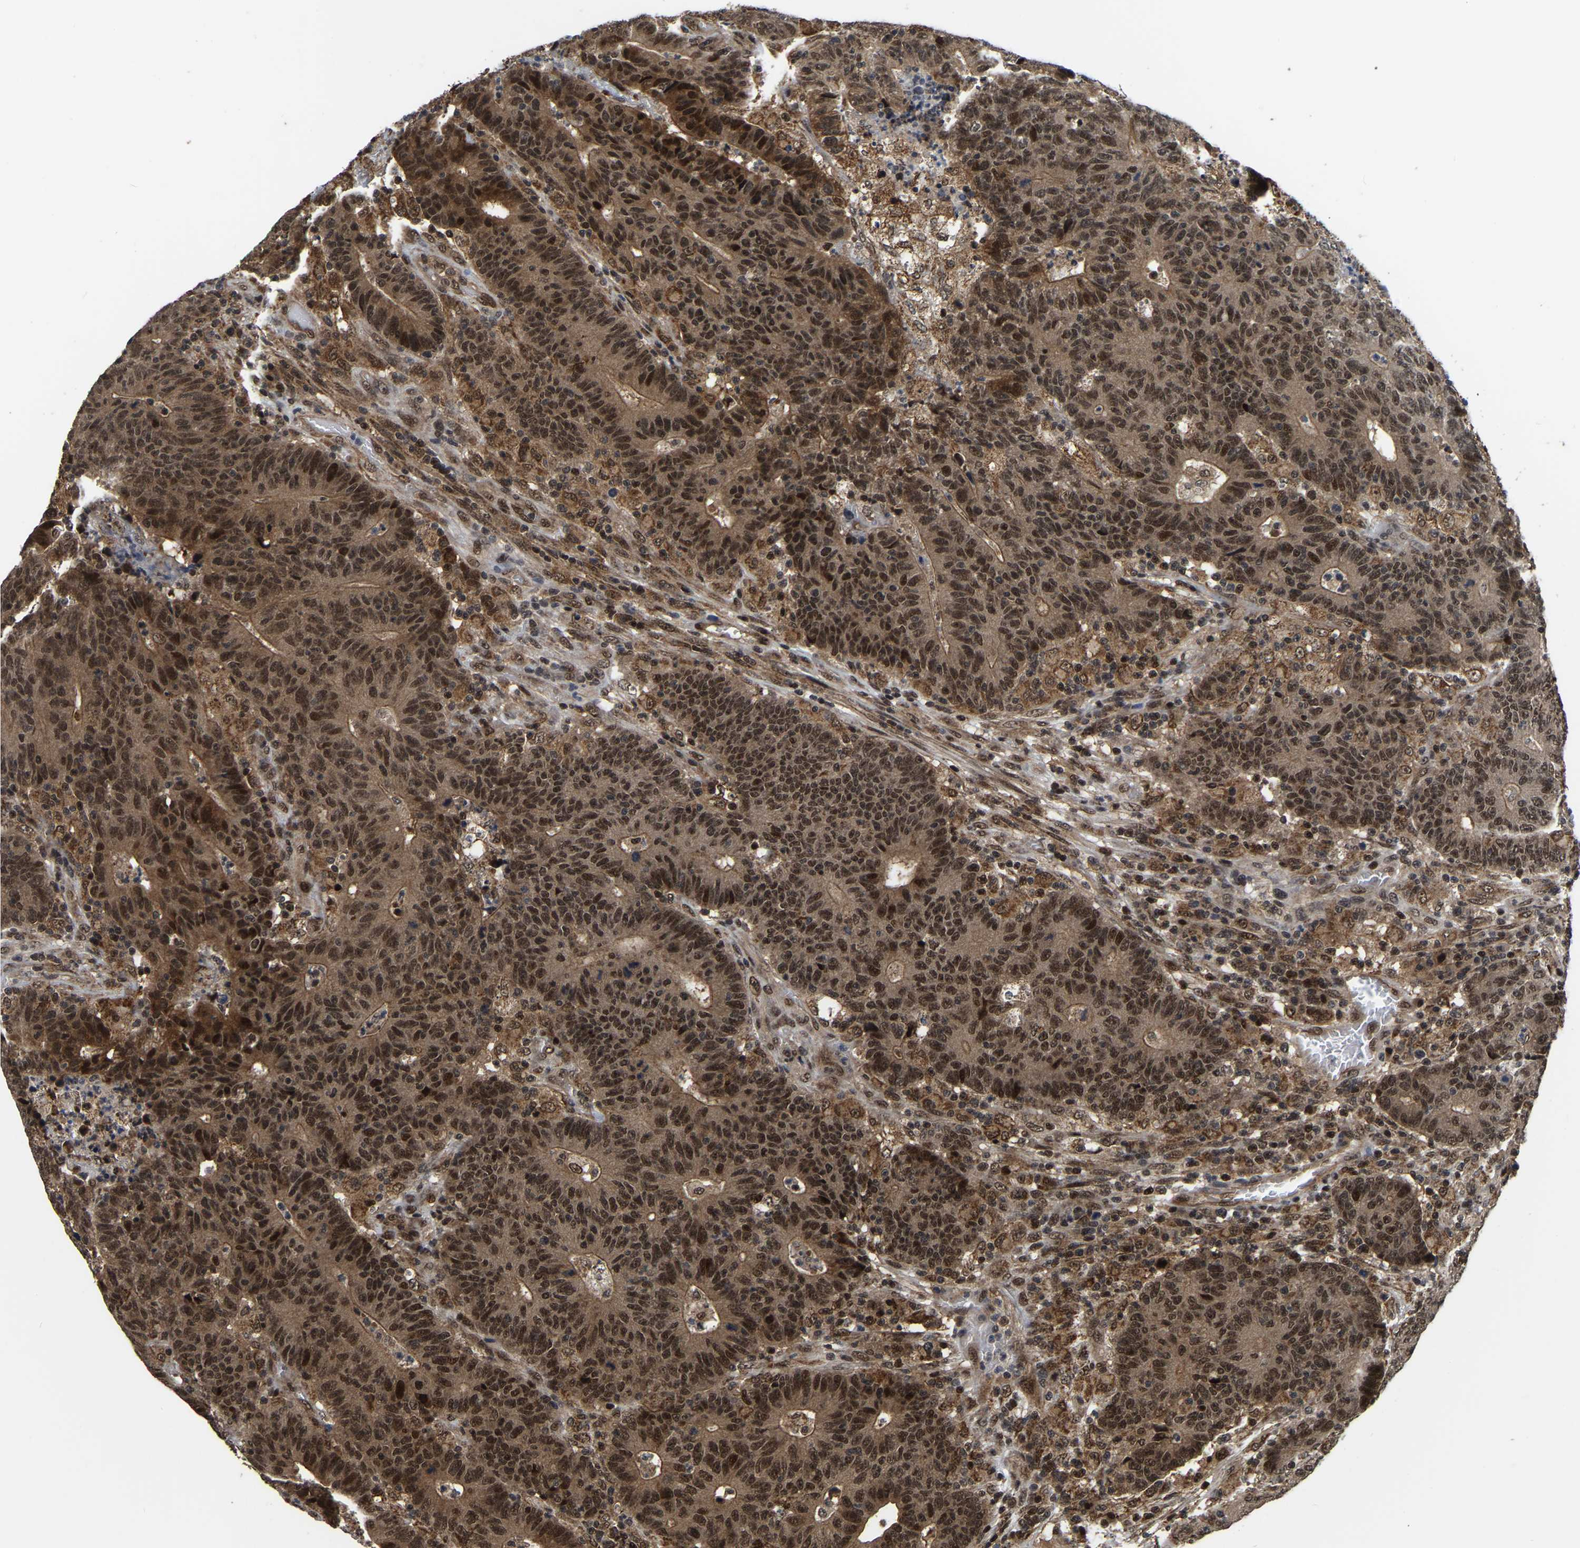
{"staining": {"intensity": "strong", "quantity": ">75%", "location": "cytoplasmic/membranous,nuclear"}, "tissue": "colorectal cancer", "cell_type": "Tumor cells", "image_type": "cancer", "snomed": [{"axis": "morphology", "description": "Normal tissue, NOS"}, {"axis": "morphology", "description": "Adenocarcinoma, NOS"}, {"axis": "topography", "description": "Colon"}], "caption": "Adenocarcinoma (colorectal) stained with DAB immunohistochemistry reveals high levels of strong cytoplasmic/membranous and nuclear staining in about >75% of tumor cells. Nuclei are stained in blue.", "gene": "CIAO1", "patient": {"sex": "female", "age": 75}}